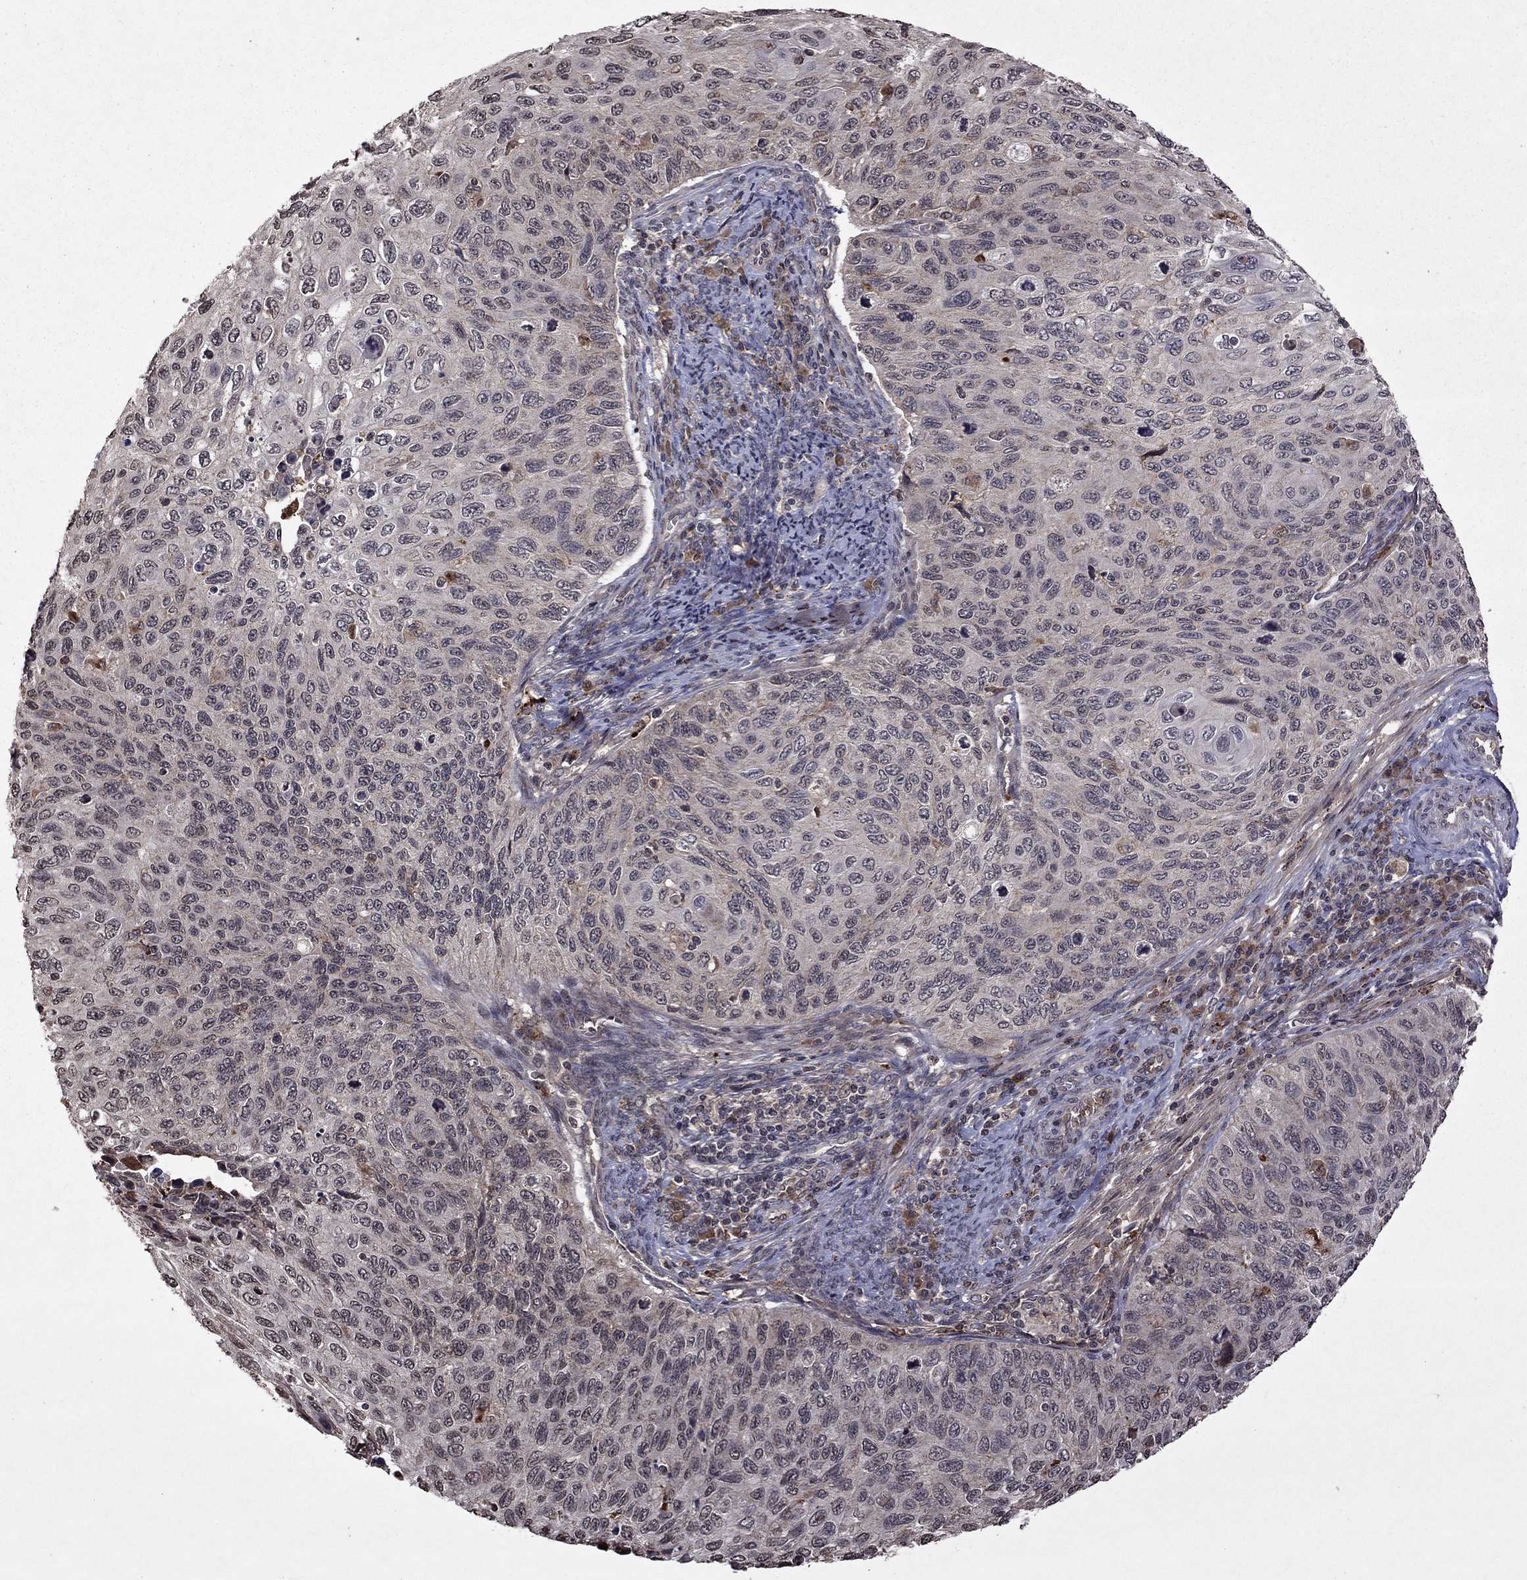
{"staining": {"intensity": "negative", "quantity": "none", "location": "none"}, "tissue": "cervical cancer", "cell_type": "Tumor cells", "image_type": "cancer", "snomed": [{"axis": "morphology", "description": "Squamous cell carcinoma, NOS"}, {"axis": "topography", "description": "Cervix"}], "caption": "DAB (3,3'-diaminobenzidine) immunohistochemical staining of cervical squamous cell carcinoma shows no significant expression in tumor cells.", "gene": "NLGN1", "patient": {"sex": "female", "age": 70}}